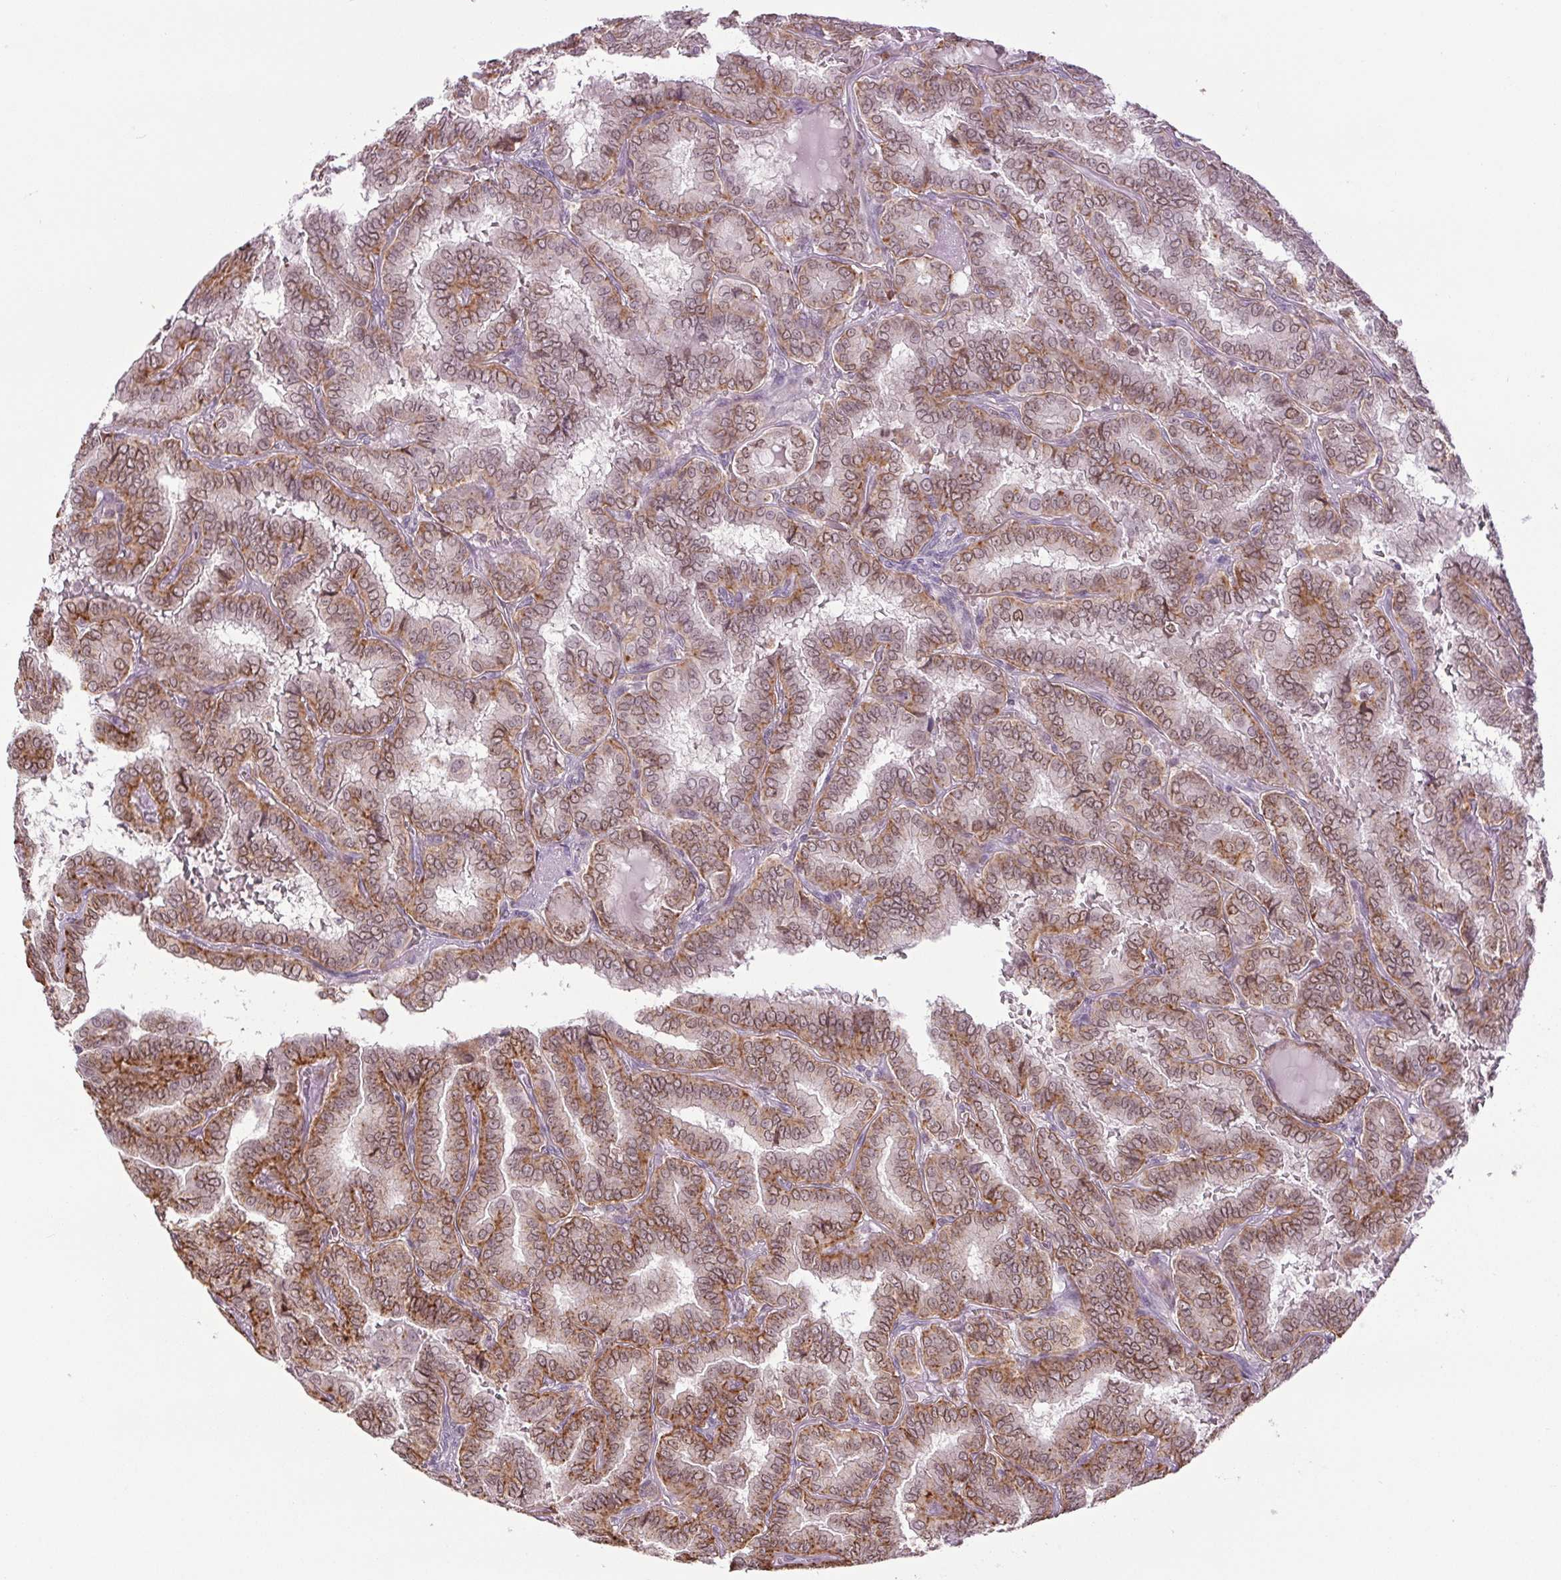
{"staining": {"intensity": "moderate", "quantity": ">75%", "location": "cytoplasmic/membranous,nuclear"}, "tissue": "thyroid cancer", "cell_type": "Tumor cells", "image_type": "cancer", "snomed": [{"axis": "morphology", "description": "Papillary adenocarcinoma, NOS"}, {"axis": "topography", "description": "Thyroid gland"}], "caption": "Human thyroid cancer stained with a protein marker shows moderate staining in tumor cells.", "gene": "SMIM6", "patient": {"sex": "female", "age": 46}}